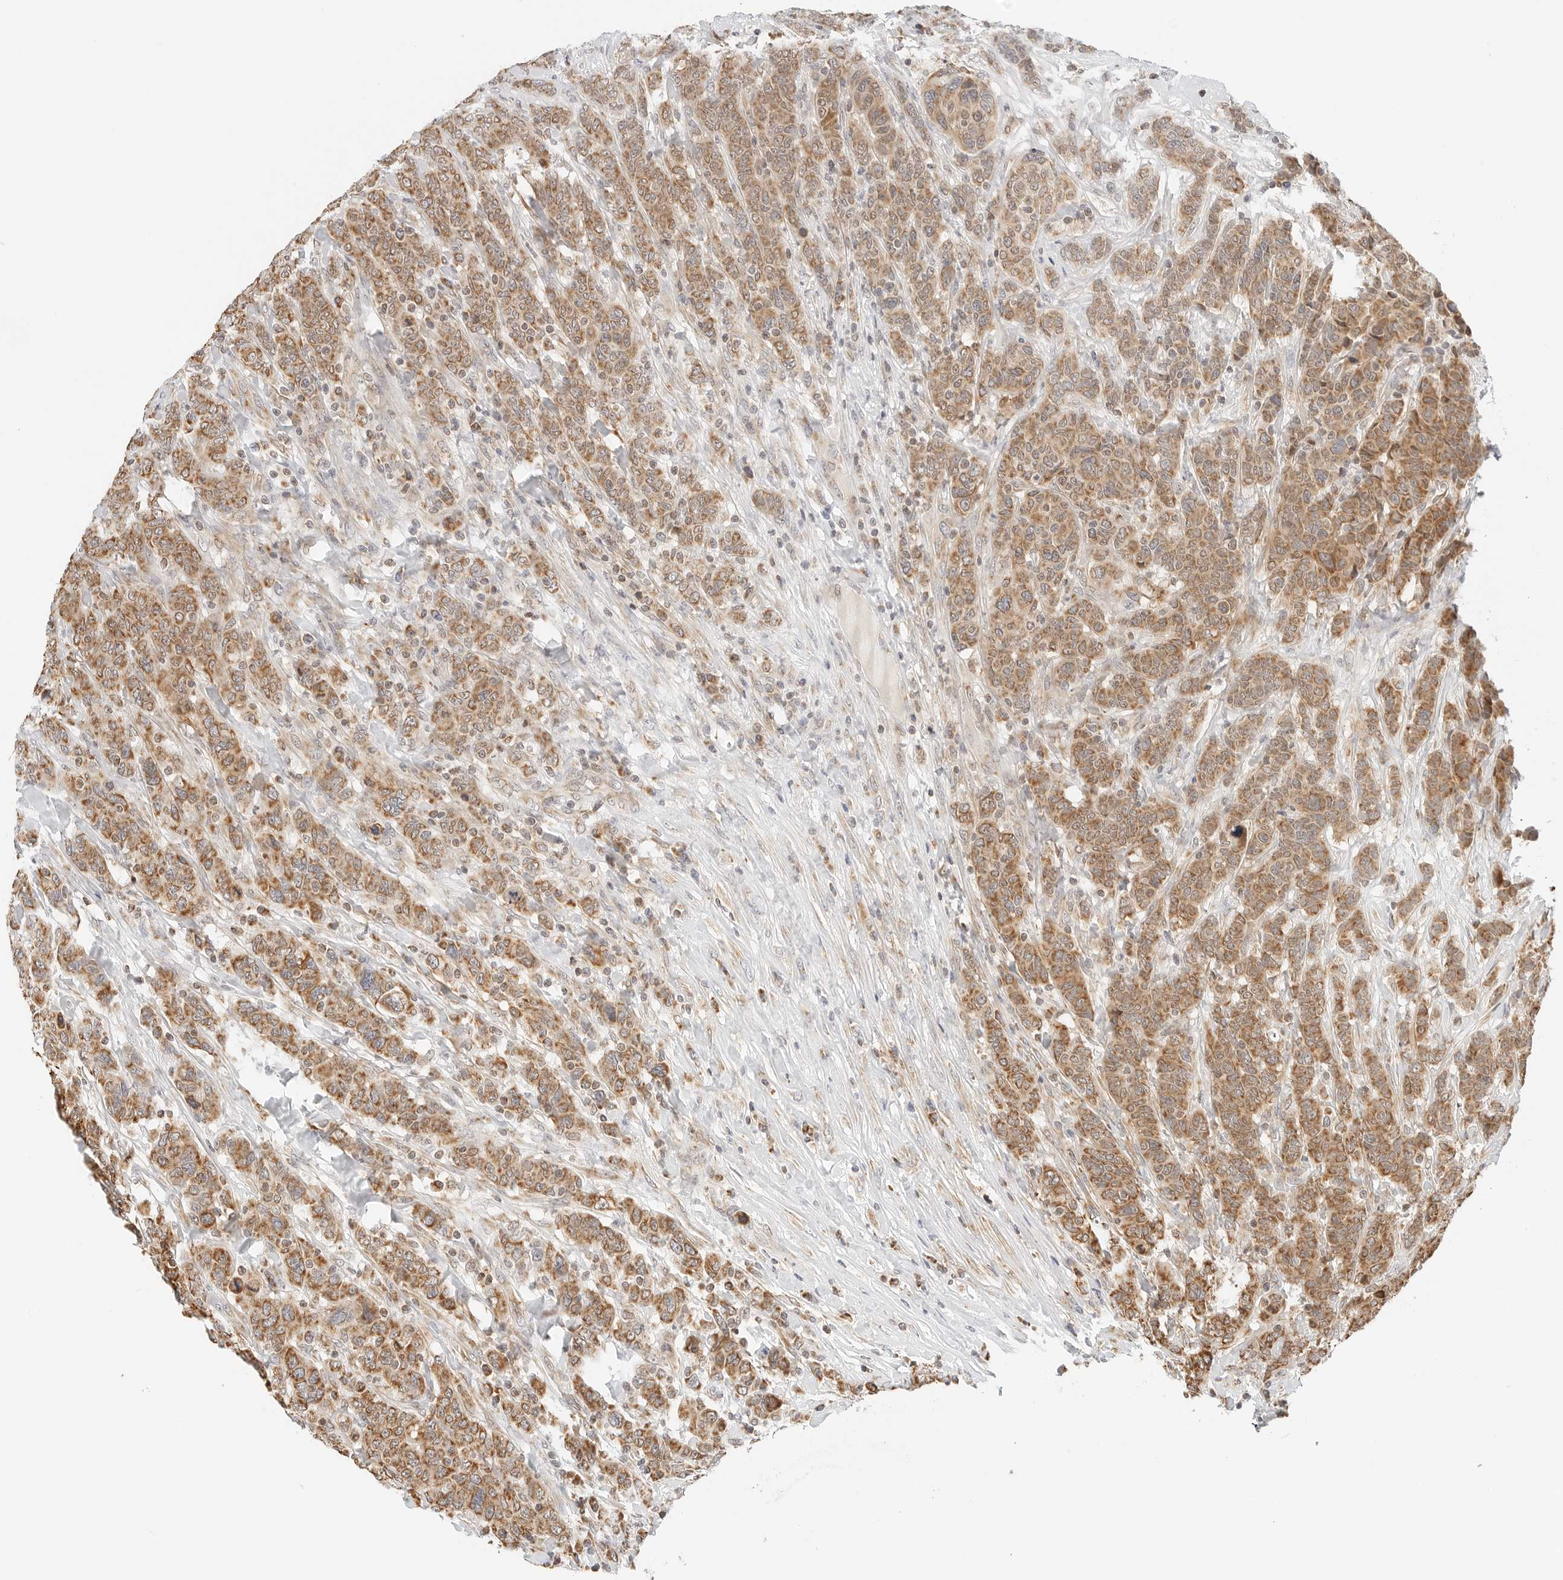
{"staining": {"intensity": "moderate", "quantity": ">75%", "location": "cytoplasmic/membranous"}, "tissue": "breast cancer", "cell_type": "Tumor cells", "image_type": "cancer", "snomed": [{"axis": "morphology", "description": "Duct carcinoma"}, {"axis": "topography", "description": "Breast"}], "caption": "A histopathology image of breast cancer stained for a protein shows moderate cytoplasmic/membranous brown staining in tumor cells. Ihc stains the protein in brown and the nuclei are stained blue.", "gene": "ATL1", "patient": {"sex": "female", "age": 37}}